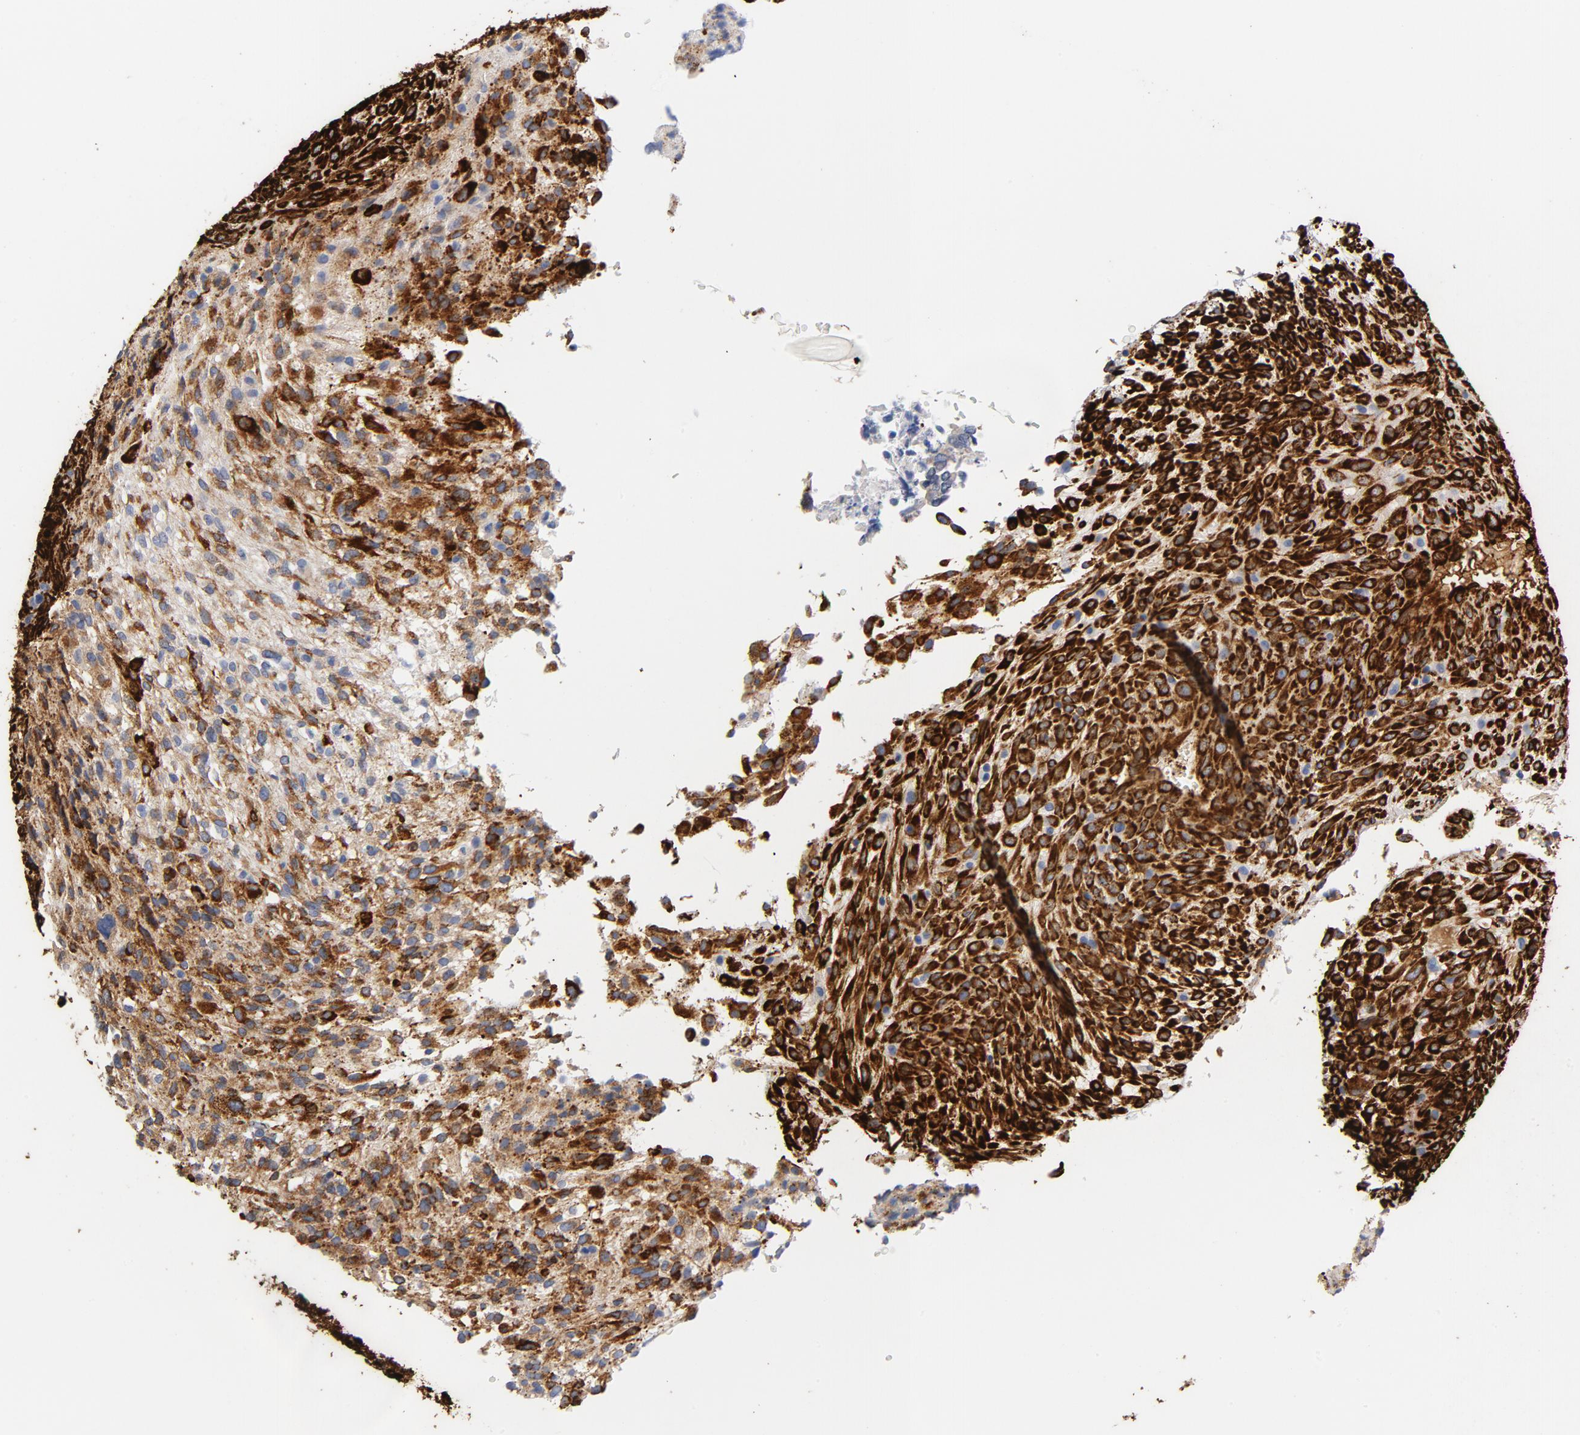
{"staining": {"intensity": "strong", "quantity": ">75%", "location": "cytoplasmic/membranous"}, "tissue": "glioma", "cell_type": "Tumor cells", "image_type": "cancer", "snomed": [{"axis": "morphology", "description": "Glioma, malignant, High grade"}, {"axis": "topography", "description": "Cerebral cortex"}], "caption": "An IHC histopathology image of neoplastic tissue is shown. Protein staining in brown highlights strong cytoplasmic/membranous positivity in glioma within tumor cells. (DAB (3,3'-diaminobenzidine) IHC with brightfield microscopy, high magnification).", "gene": "SERPINH1", "patient": {"sex": "female", "age": 55}}